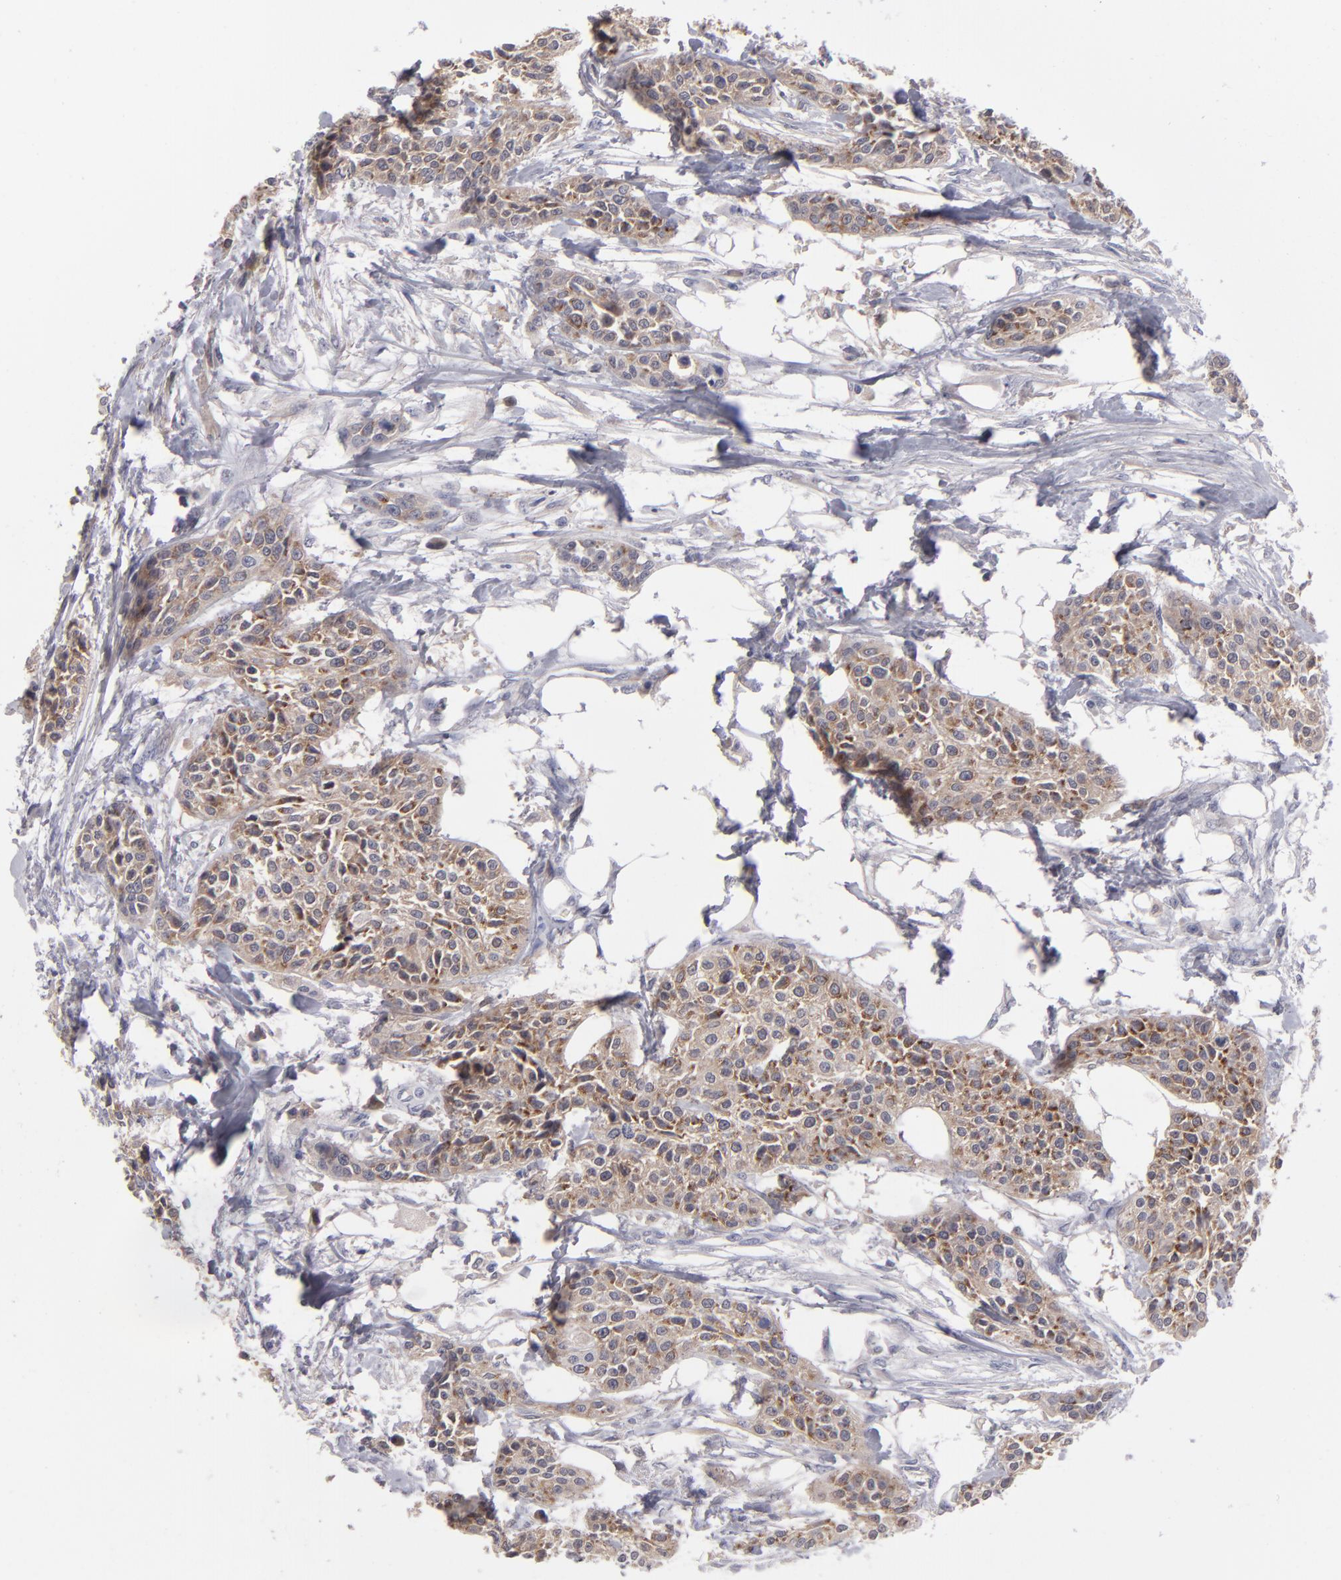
{"staining": {"intensity": "moderate", "quantity": ">75%", "location": "cytoplasmic/membranous"}, "tissue": "urothelial cancer", "cell_type": "Tumor cells", "image_type": "cancer", "snomed": [{"axis": "morphology", "description": "Urothelial carcinoma, High grade"}, {"axis": "topography", "description": "Urinary bladder"}], "caption": "High-magnification brightfield microscopy of urothelial cancer stained with DAB (brown) and counterstained with hematoxylin (blue). tumor cells exhibit moderate cytoplasmic/membranous positivity is seen in approximately>75% of cells. (DAB (3,3'-diaminobenzidine) = brown stain, brightfield microscopy at high magnification).", "gene": "ITIH4", "patient": {"sex": "male", "age": 56}}